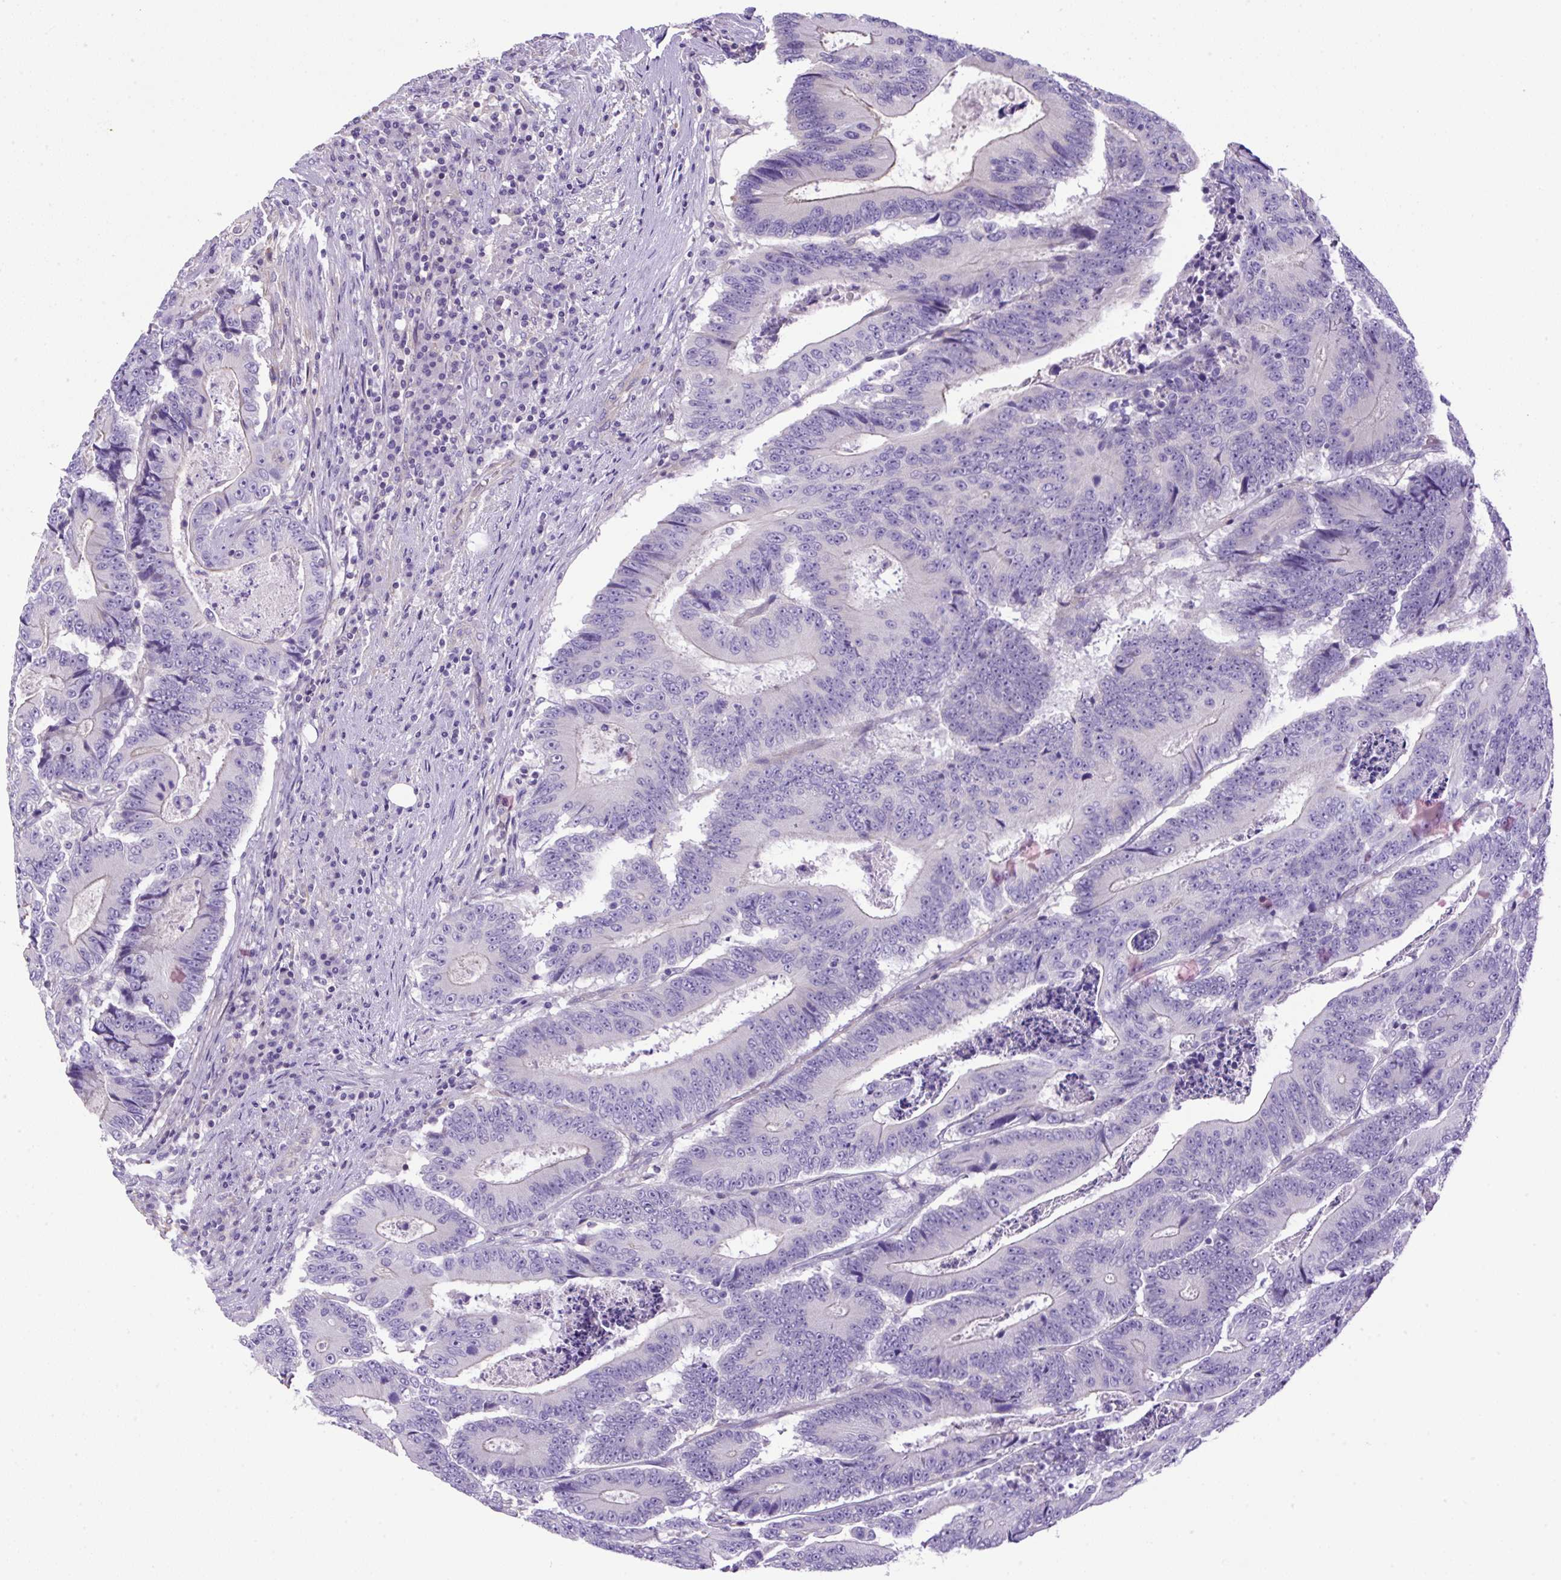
{"staining": {"intensity": "negative", "quantity": "none", "location": "none"}, "tissue": "colorectal cancer", "cell_type": "Tumor cells", "image_type": "cancer", "snomed": [{"axis": "morphology", "description": "Adenocarcinoma, NOS"}, {"axis": "topography", "description": "Colon"}], "caption": "Protein analysis of adenocarcinoma (colorectal) displays no significant expression in tumor cells.", "gene": "NPTN", "patient": {"sex": "male", "age": 83}}